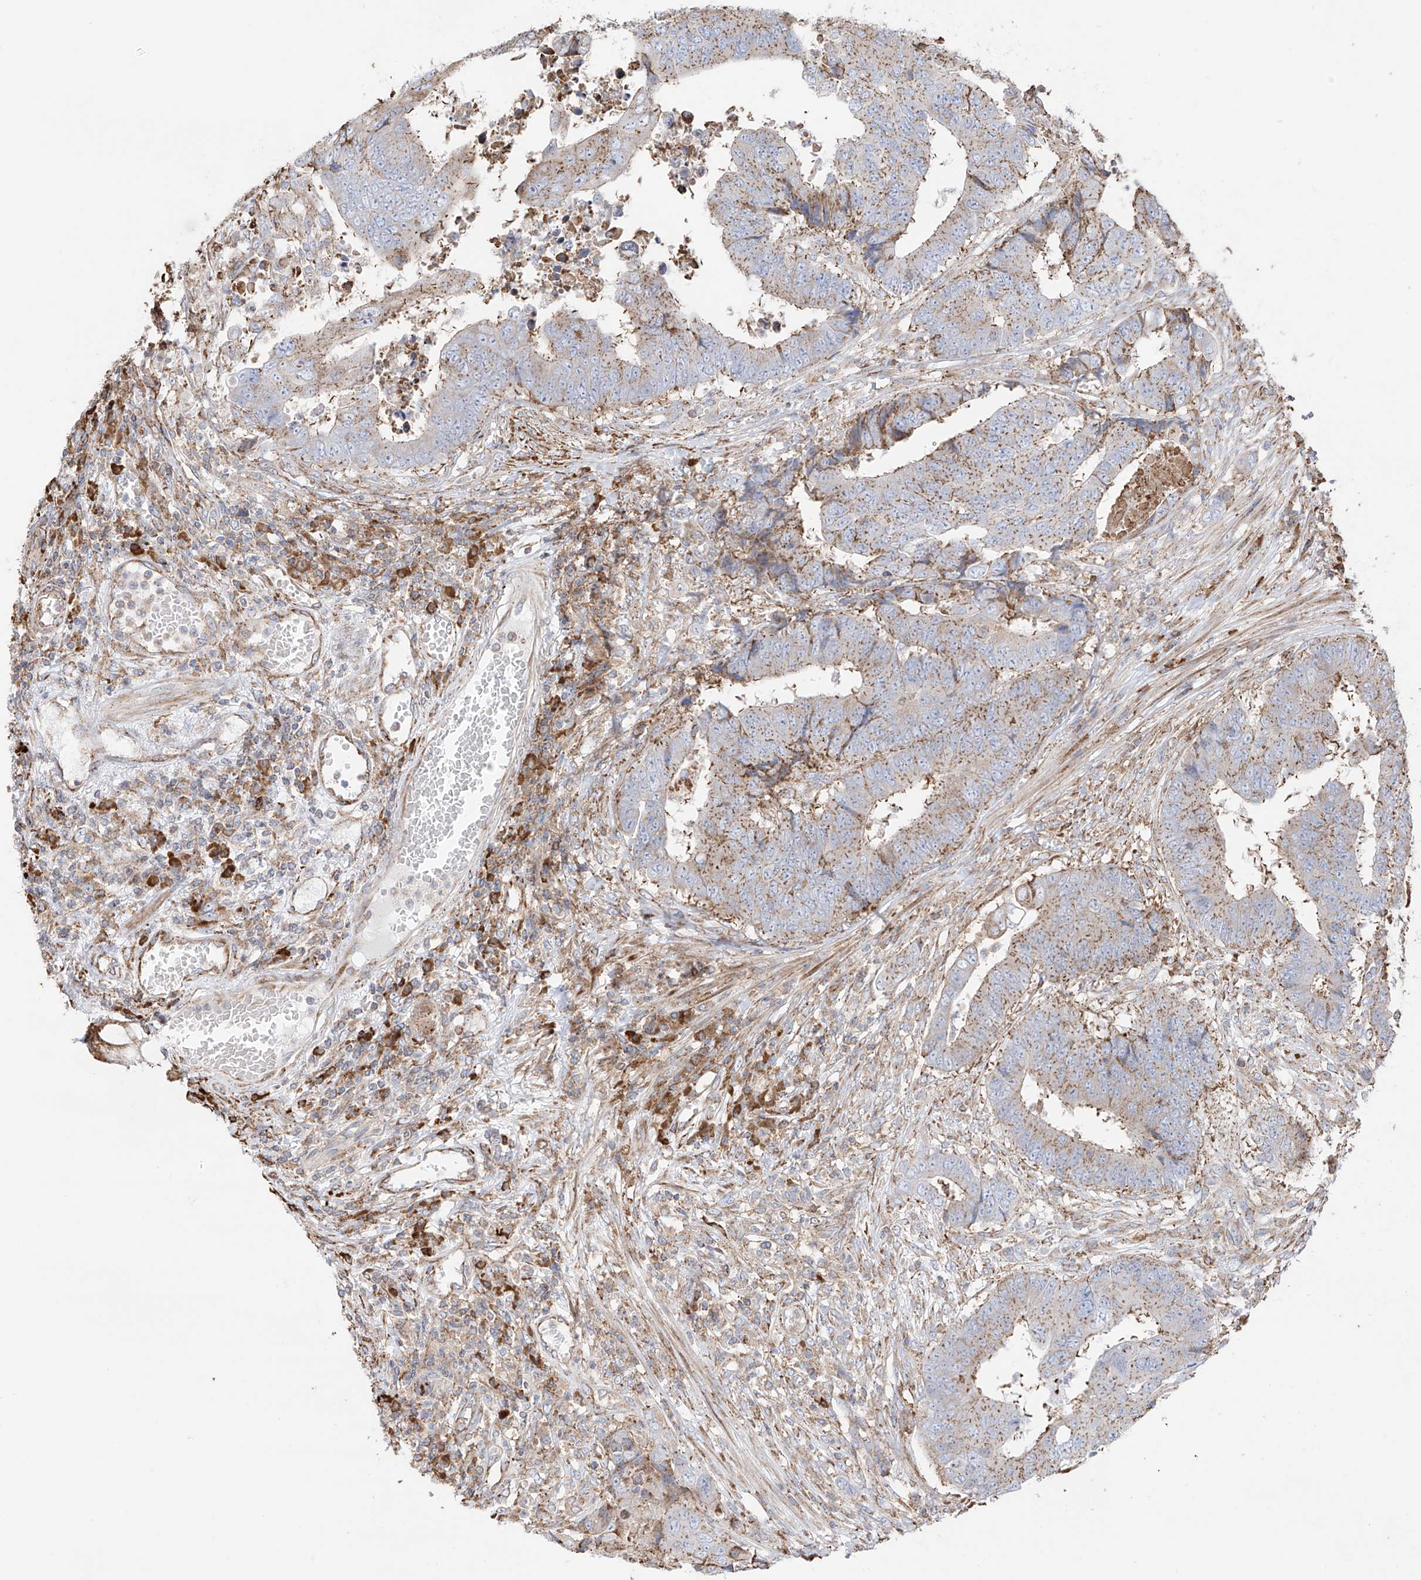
{"staining": {"intensity": "moderate", "quantity": ">75%", "location": "cytoplasmic/membranous"}, "tissue": "colorectal cancer", "cell_type": "Tumor cells", "image_type": "cancer", "snomed": [{"axis": "morphology", "description": "Adenocarcinoma, NOS"}, {"axis": "topography", "description": "Rectum"}], "caption": "The image reveals staining of colorectal cancer, revealing moderate cytoplasmic/membranous protein expression (brown color) within tumor cells.", "gene": "XKR3", "patient": {"sex": "male", "age": 84}}